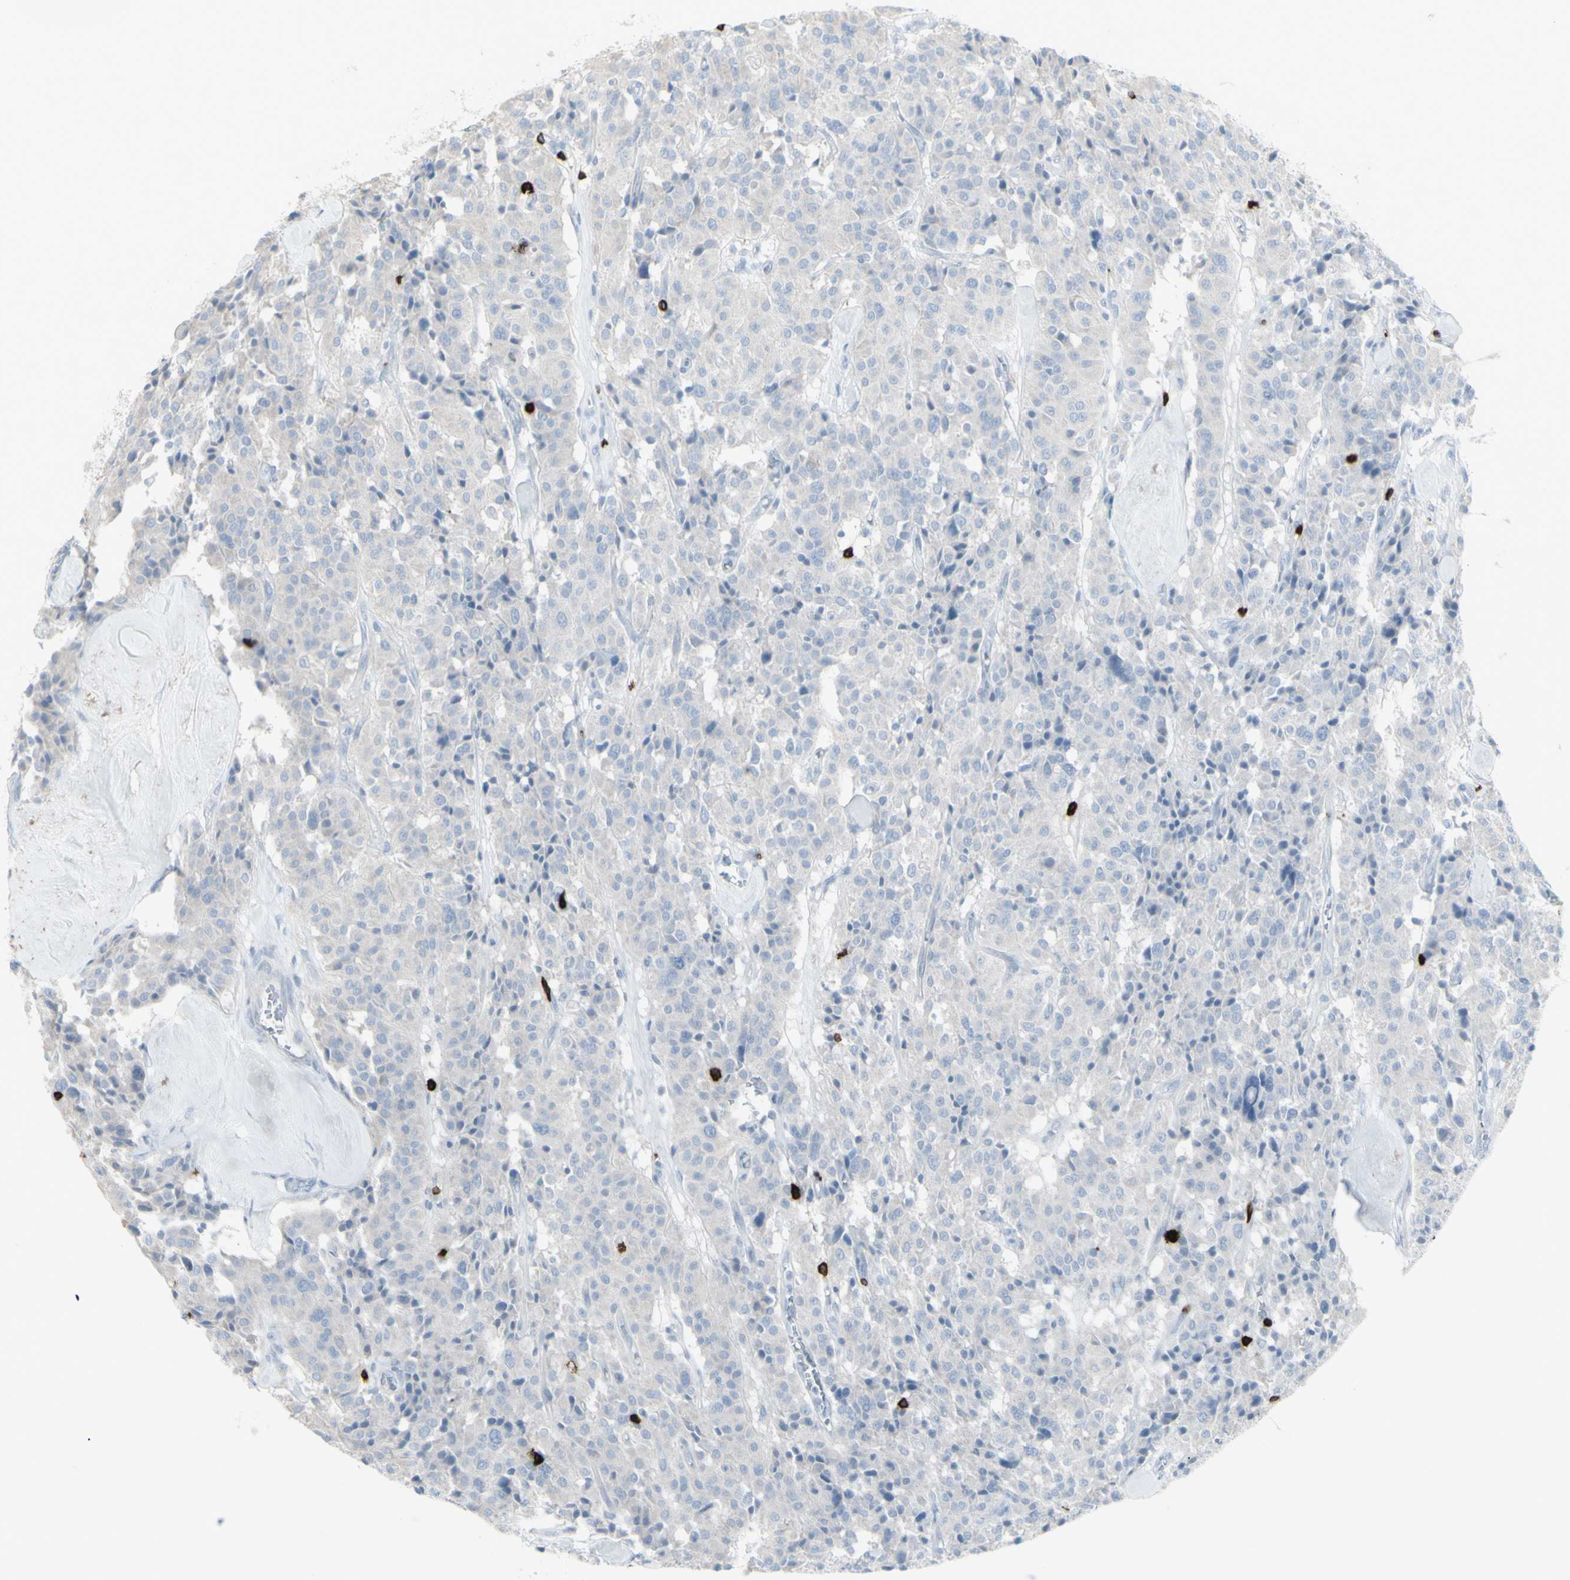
{"staining": {"intensity": "negative", "quantity": "none", "location": "none"}, "tissue": "carcinoid", "cell_type": "Tumor cells", "image_type": "cancer", "snomed": [{"axis": "morphology", "description": "Carcinoid, malignant, NOS"}, {"axis": "topography", "description": "Lung"}], "caption": "High power microscopy image of an immunohistochemistry photomicrograph of malignant carcinoid, revealing no significant staining in tumor cells.", "gene": "CD247", "patient": {"sex": "male", "age": 30}}